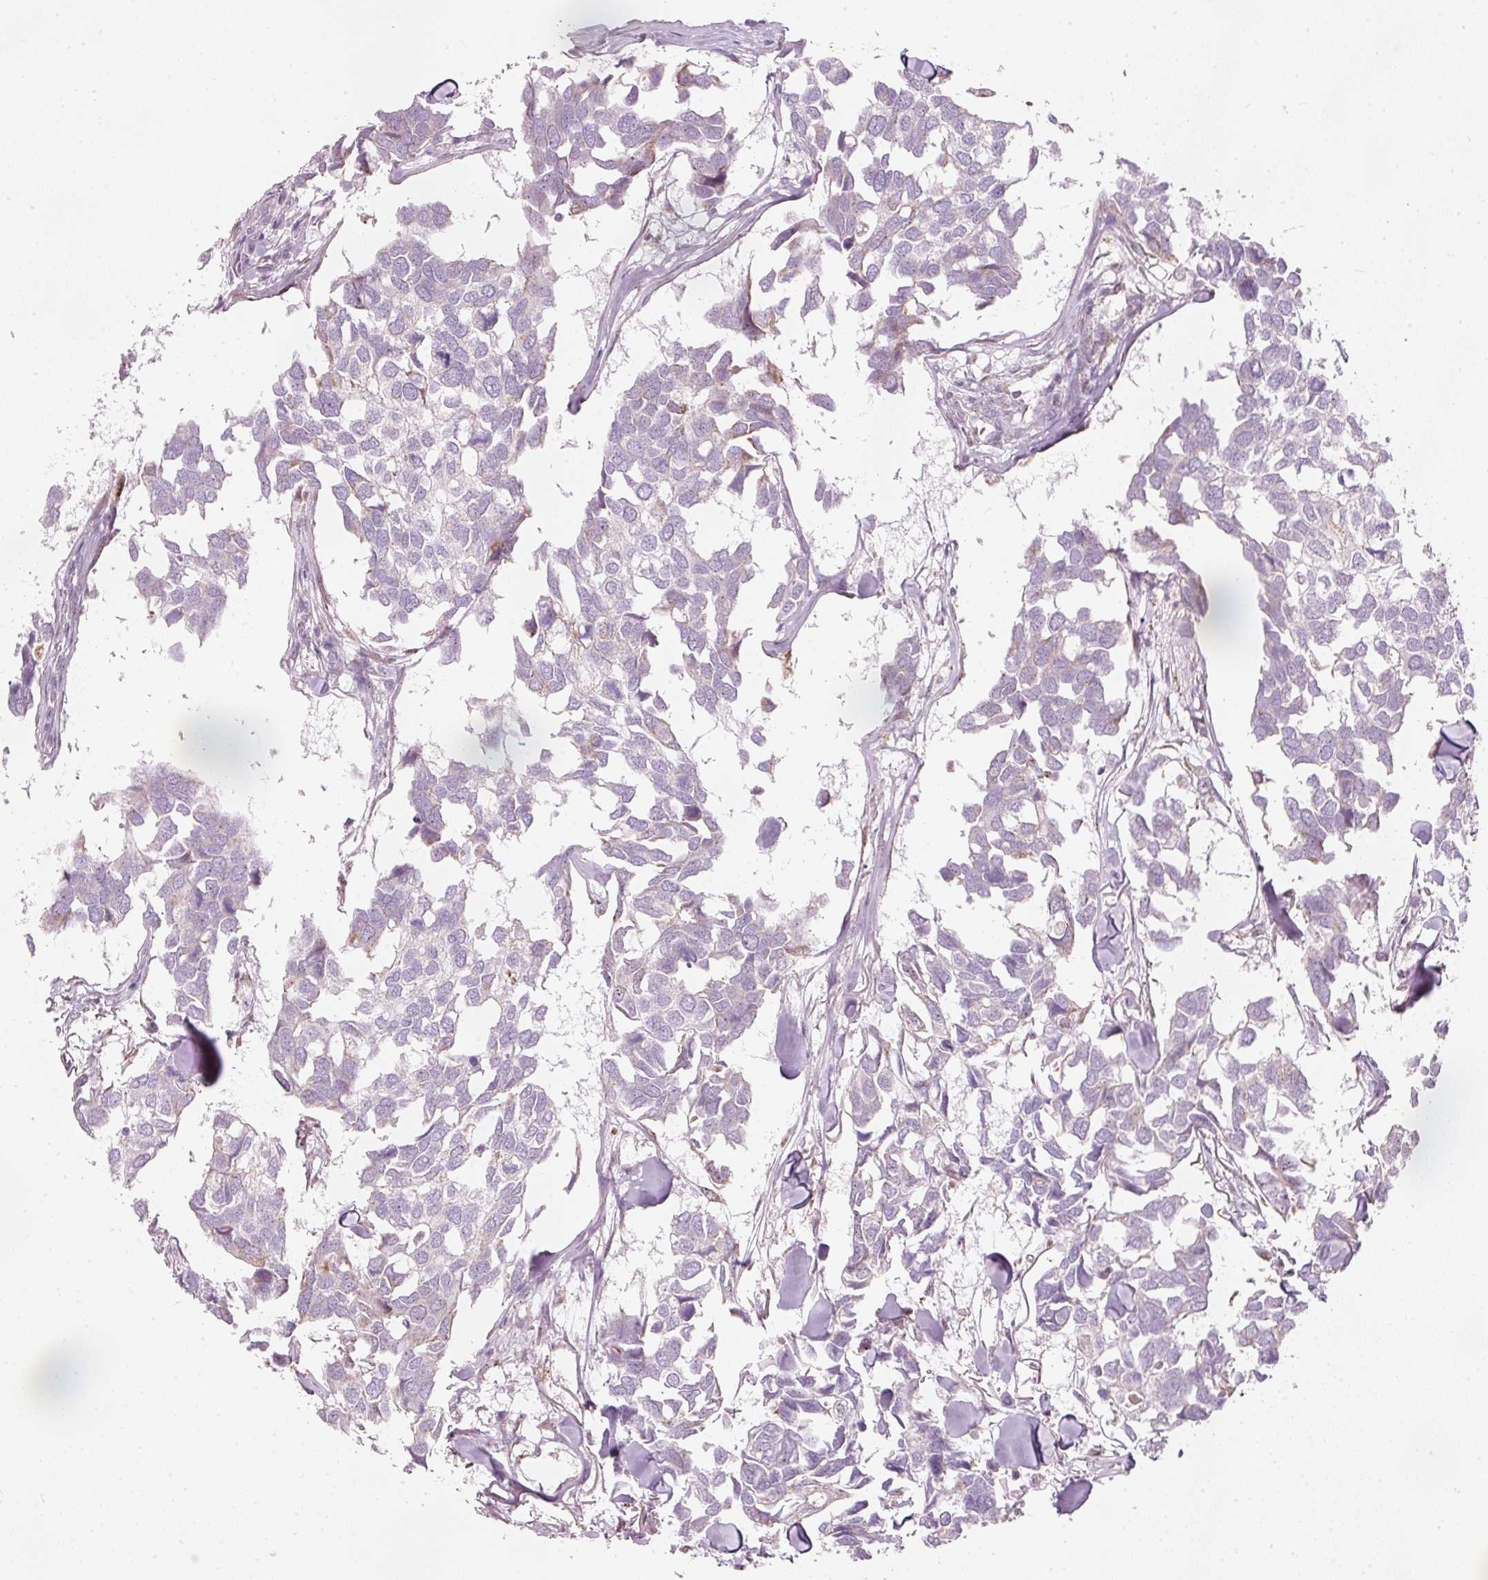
{"staining": {"intensity": "negative", "quantity": "none", "location": "none"}, "tissue": "breast cancer", "cell_type": "Tumor cells", "image_type": "cancer", "snomed": [{"axis": "morphology", "description": "Duct carcinoma"}, {"axis": "topography", "description": "Breast"}], "caption": "This photomicrograph is of breast cancer stained with IHC to label a protein in brown with the nuclei are counter-stained blue. There is no staining in tumor cells.", "gene": "RNF39", "patient": {"sex": "female", "age": 83}}